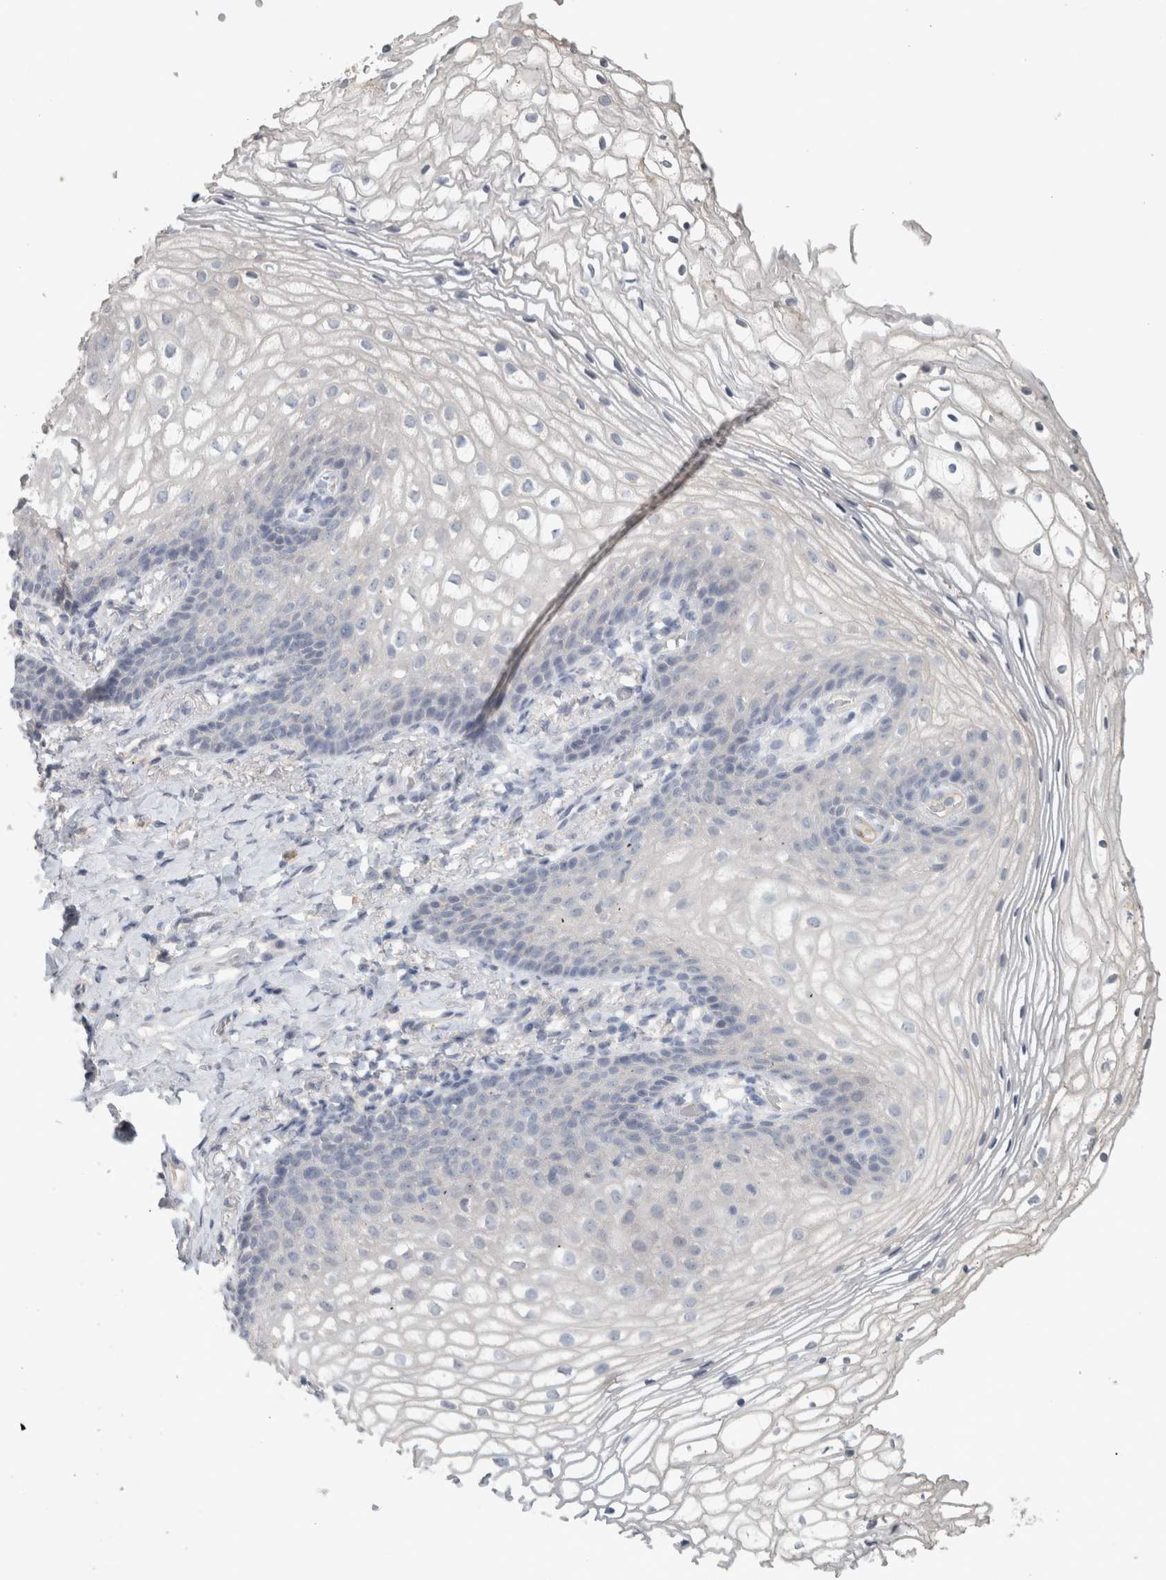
{"staining": {"intensity": "negative", "quantity": "none", "location": "none"}, "tissue": "vagina", "cell_type": "Squamous epithelial cells", "image_type": "normal", "snomed": [{"axis": "morphology", "description": "Normal tissue, NOS"}, {"axis": "topography", "description": "Vagina"}], "caption": "A high-resolution micrograph shows immunohistochemistry staining of unremarkable vagina, which displays no significant expression in squamous epithelial cells.", "gene": "SCIN", "patient": {"sex": "female", "age": 60}}